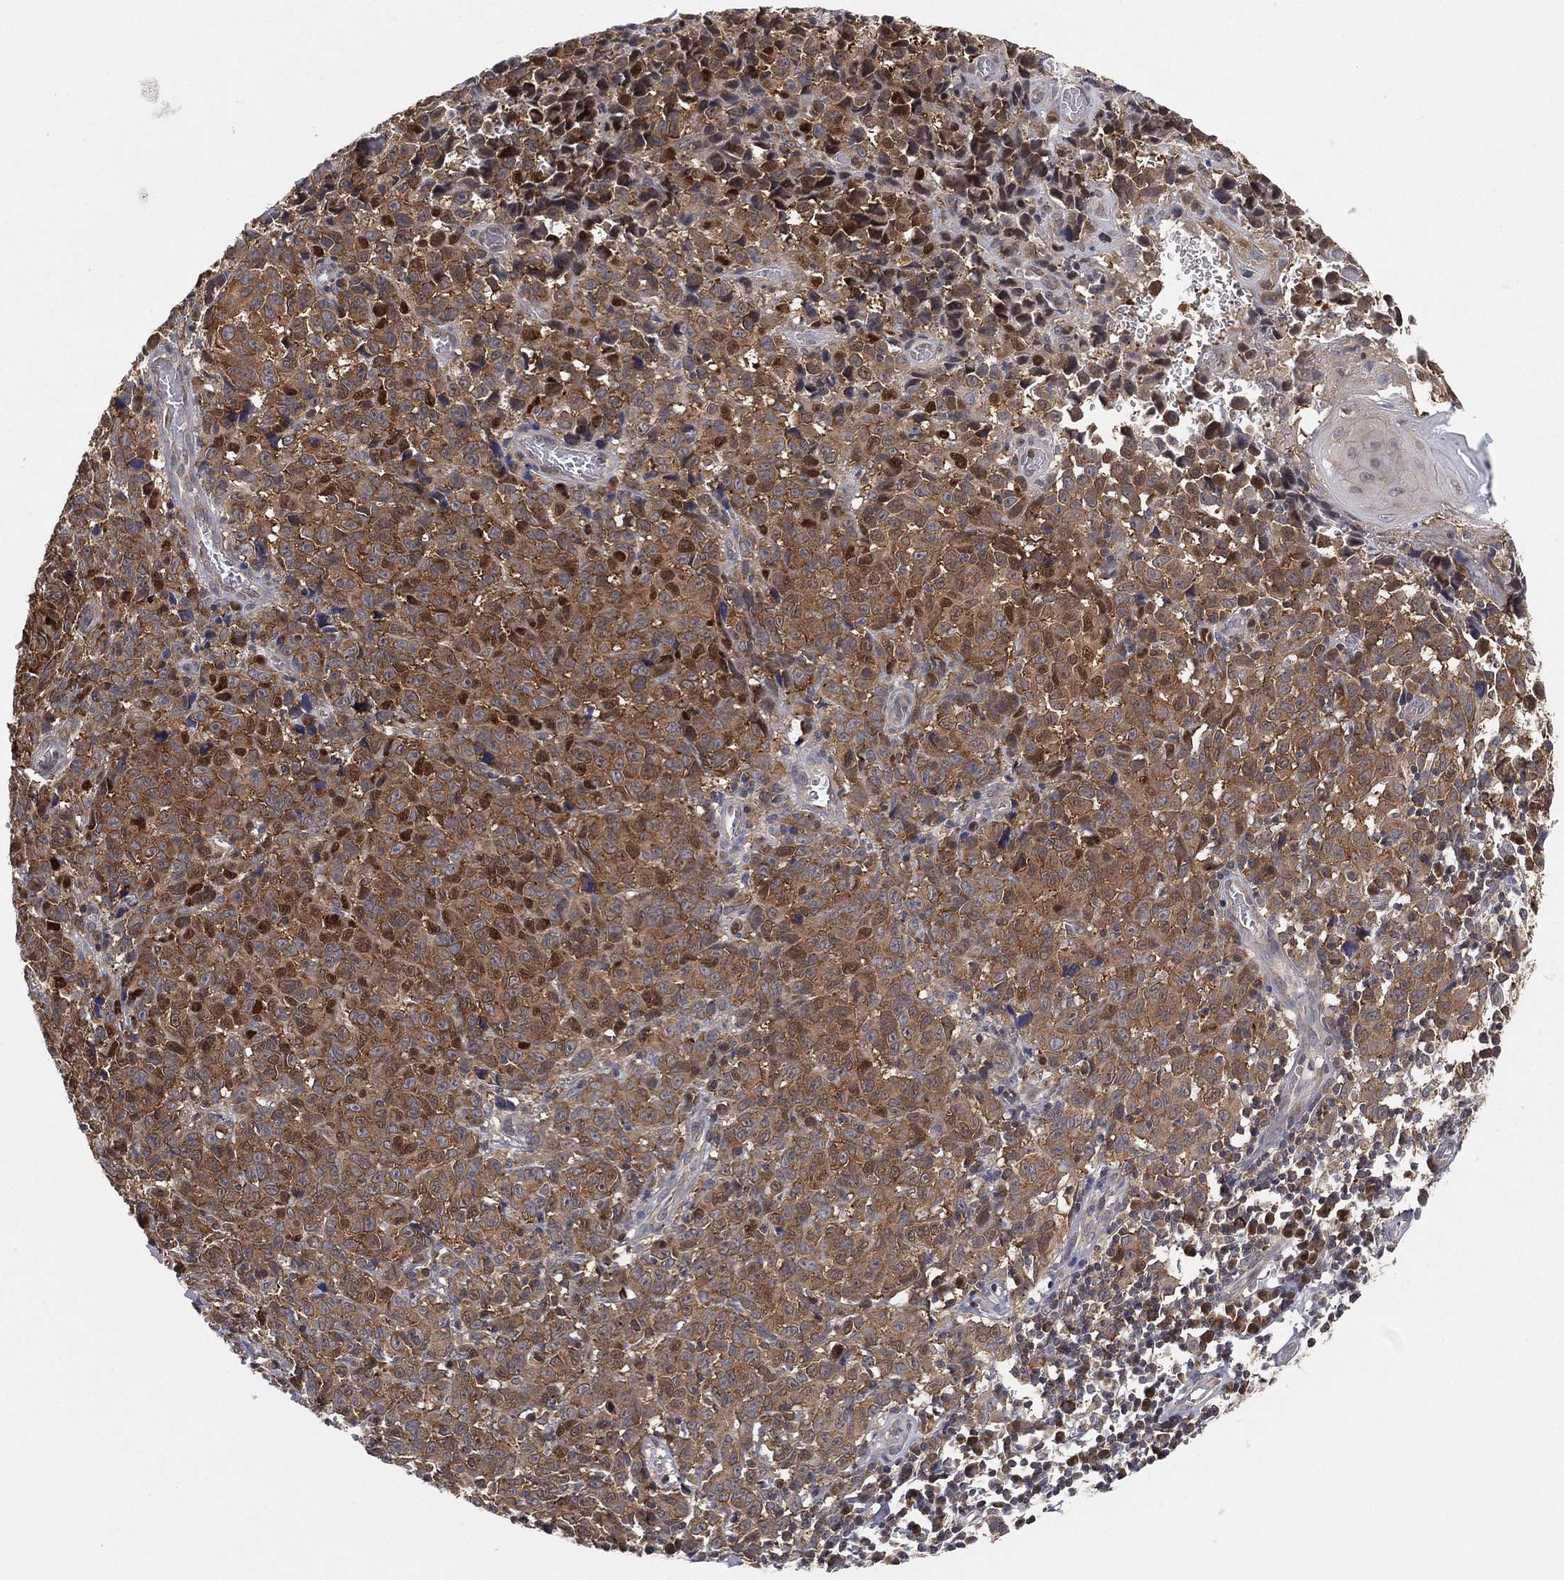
{"staining": {"intensity": "moderate", "quantity": ">75%", "location": "cytoplasmic/membranous"}, "tissue": "melanoma", "cell_type": "Tumor cells", "image_type": "cancer", "snomed": [{"axis": "morphology", "description": "Malignant melanoma, NOS"}, {"axis": "topography", "description": "Vulva, labia, clitoris and Bartholin´s gland, NO"}], "caption": "The immunohistochemical stain highlights moderate cytoplasmic/membranous positivity in tumor cells of malignant melanoma tissue.", "gene": "TMTC4", "patient": {"sex": "female", "age": 75}}